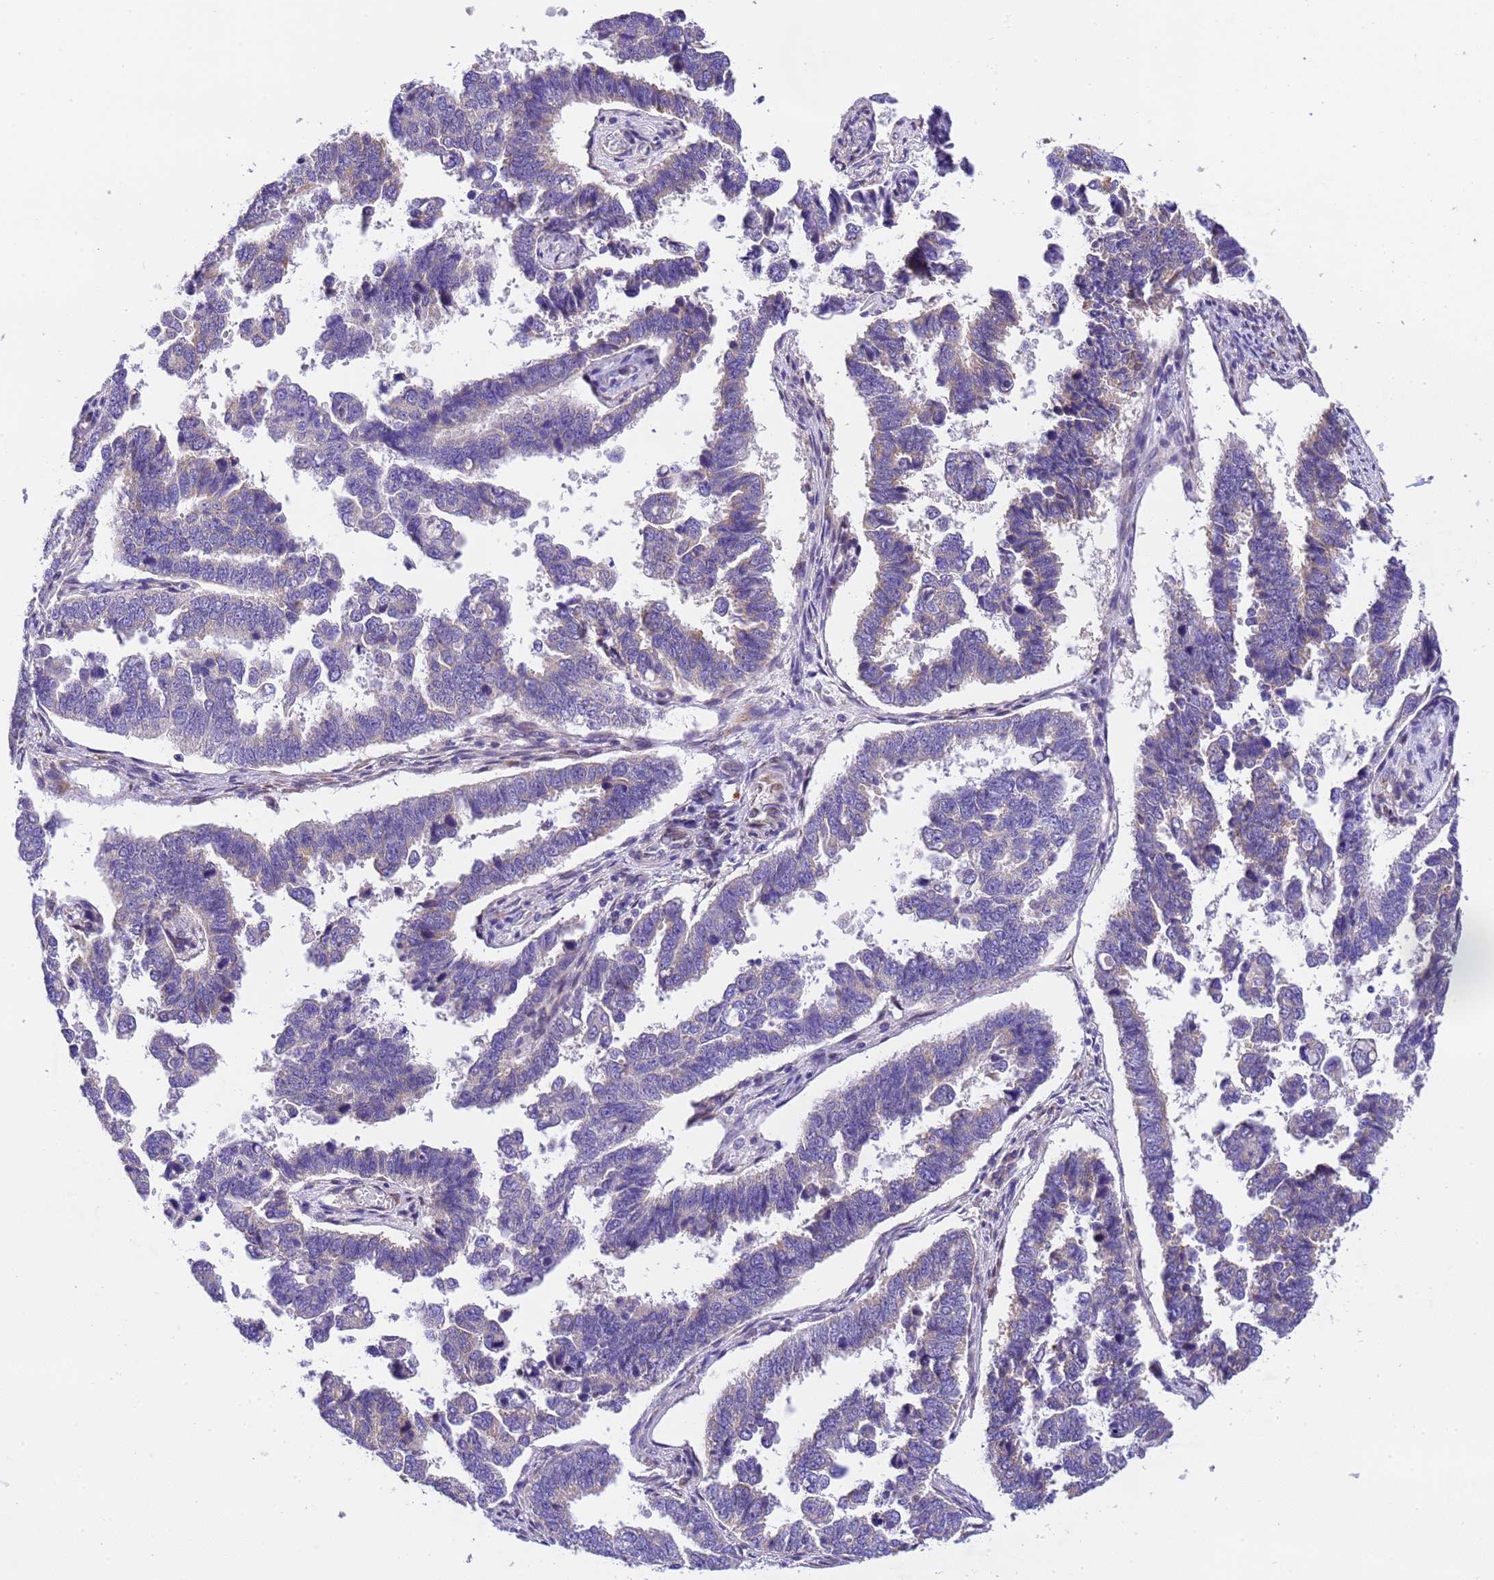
{"staining": {"intensity": "weak", "quantity": "<25%", "location": "cytoplasmic/membranous"}, "tissue": "endometrial cancer", "cell_type": "Tumor cells", "image_type": "cancer", "snomed": [{"axis": "morphology", "description": "Adenocarcinoma, NOS"}, {"axis": "topography", "description": "Endometrium"}], "caption": "Tumor cells show no significant staining in endometrial adenocarcinoma.", "gene": "RHBDD3", "patient": {"sex": "female", "age": 75}}